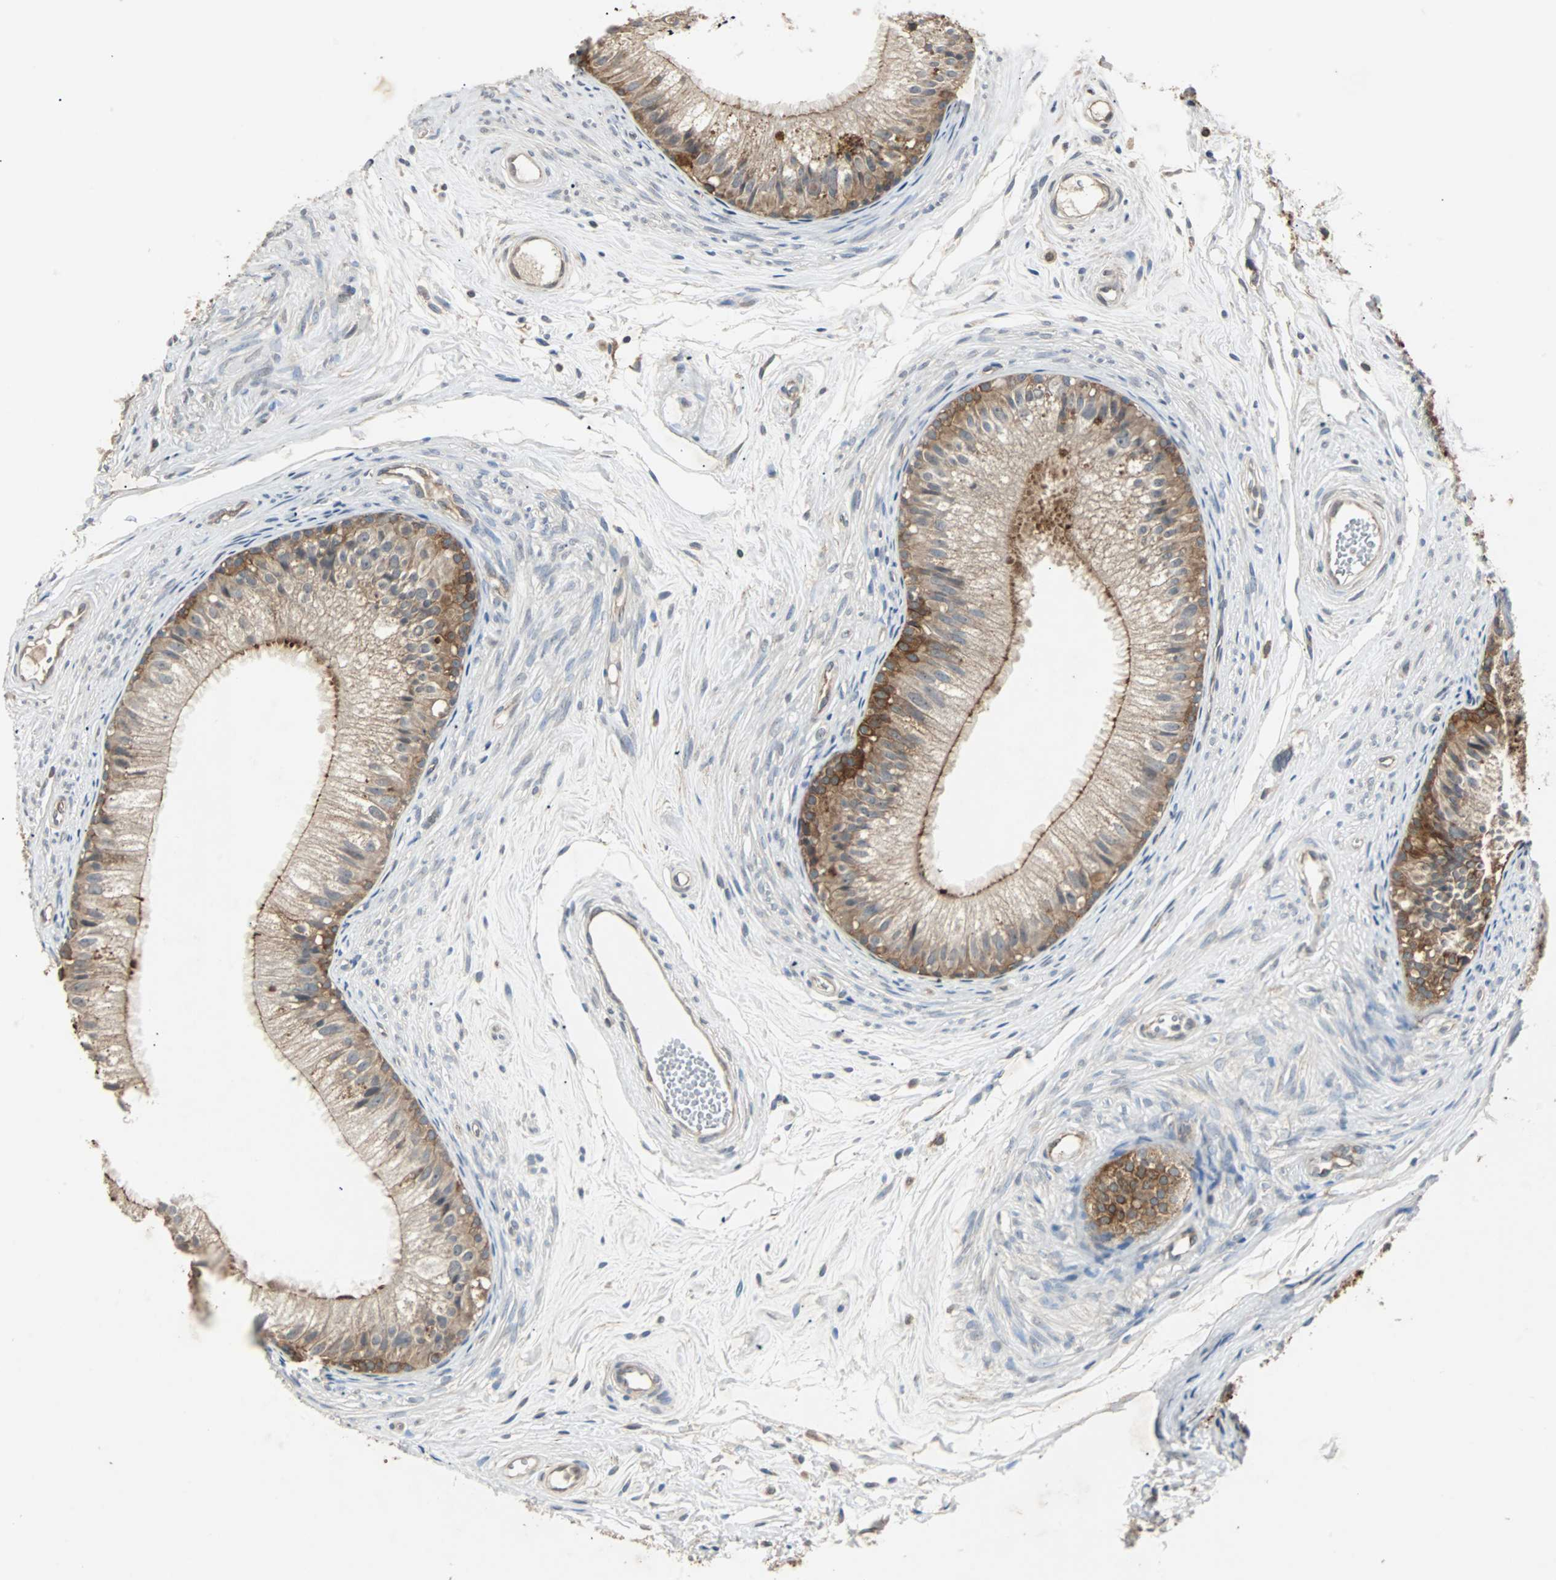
{"staining": {"intensity": "moderate", "quantity": ">75%", "location": "cytoplasmic/membranous"}, "tissue": "epididymis", "cell_type": "Glandular cells", "image_type": "normal", "snomed": [{"axis": "morphology", "description": "Normal tissue, NOS"}, {"axis": "topography", "description": "Epididymis"}], "caption": "The micrograph reveals immunohistochemical staining of unremarkable epididymis. There is moderate cytoplasmic/membranous staining is present in about >75% of glandular cells.", "gene": "CMC2", "patient": {"sex": "male", "age": 56}}